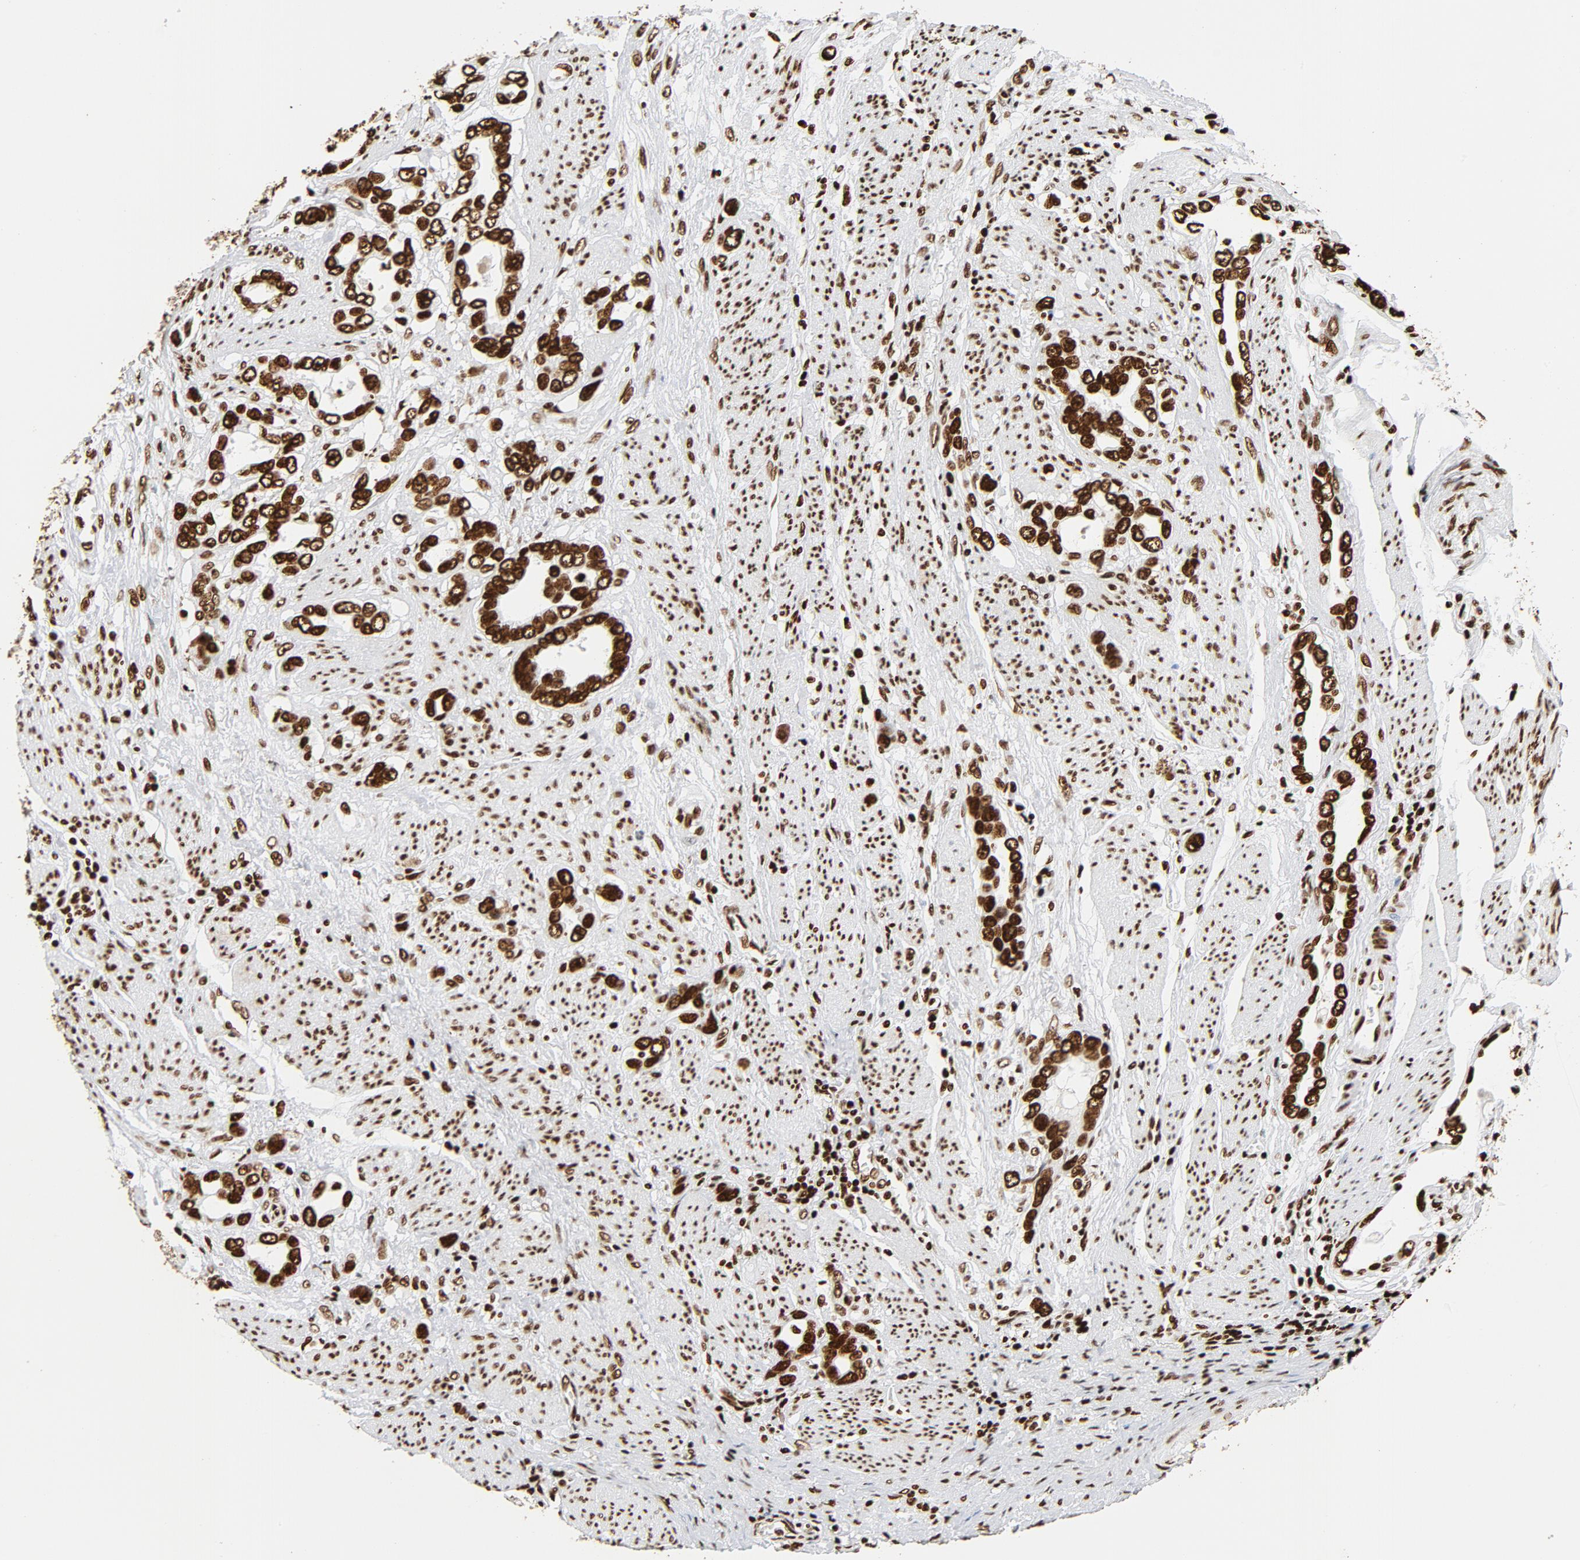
{"staining": {"intensity": "strong", "quantity": ">75%", "location": "nuclear"}, "tissue": "stomach cancer", "cell_type": "Tumor cells", "image_type": "cancer", "snomed": [{"axis": "morphology", "description": "Adenocarcinoma, NOS"}, {"axis": "topography", "description": "Stomach"}], "caption": "IHC (DAB (3,3'-diaminobenzidine)) staining of human stomach cancer (adenocarcinoma) displays strong nuclear protein positivity in approximately >75% of tumor cells. The staining was performed using DAB to visualize the protein expression in brown, while the nuclei were stained in blue with hematoxylin (Magnification: 20x).", "gene": "XRCC6", "patient": {"sex": "male", "age": 78}}